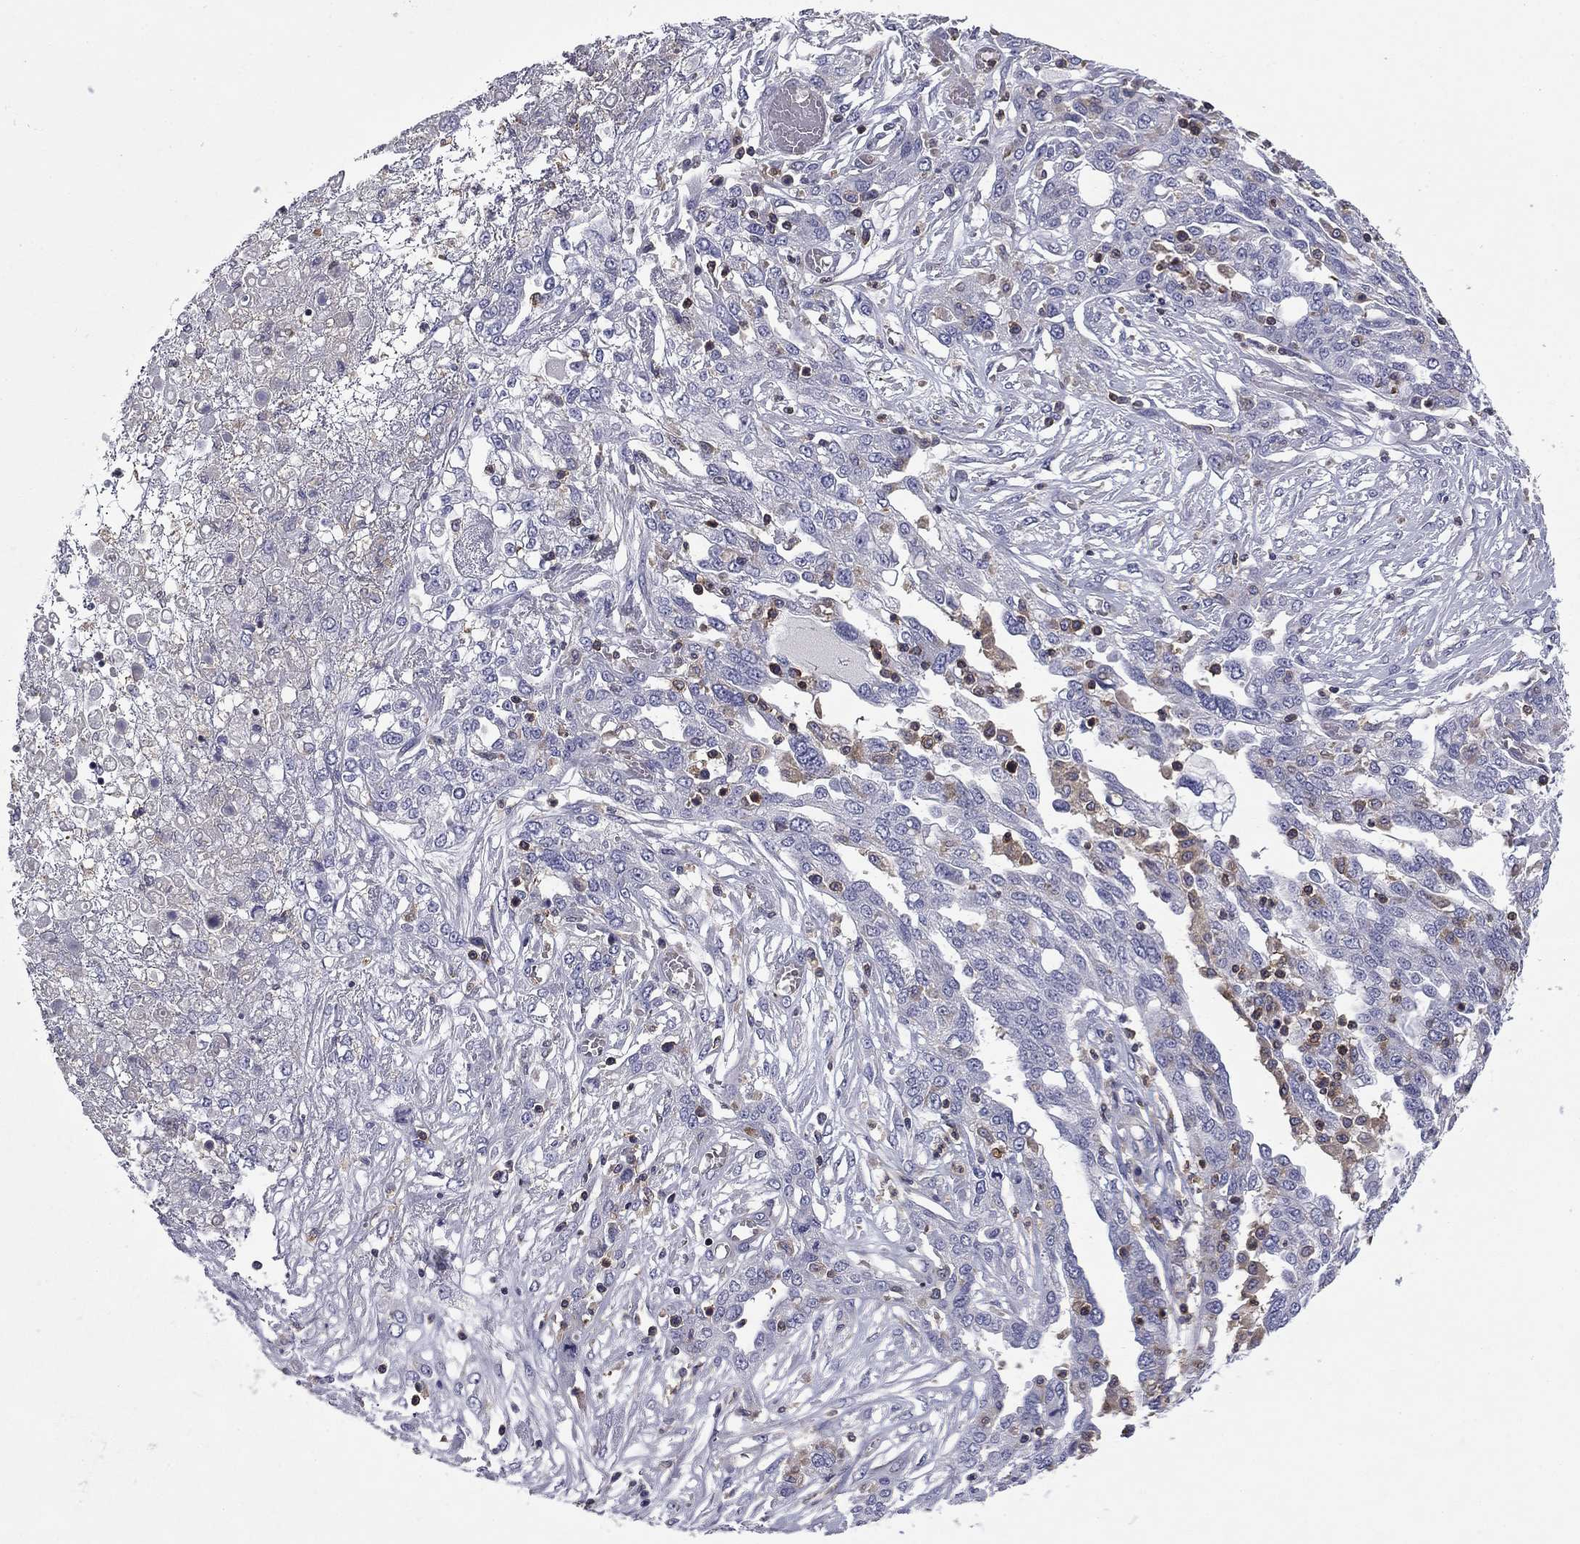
{"staining": {"intensity": "negative", "quantity": "none", "location": "none"}, "tissue": "ovarian cancer", "cell_type": "Tumor cells", "image_type": "cancer", "snomed": [{"axis": "morphology", "description": "Cystadenocarcinoma, serous, NOS"}, {"axis": "topography", "description": "Ovary"}], "caption": "Photomicrograph shows no protein staining in tumor cells of ovarian cancer (serous cystadenocarcinoma) tissue. (DAB IHC visualized using brightfield microscopy, high magnification).", "gene": "ARHGAP45", "patient": {"sex": "female", "age": 67}}